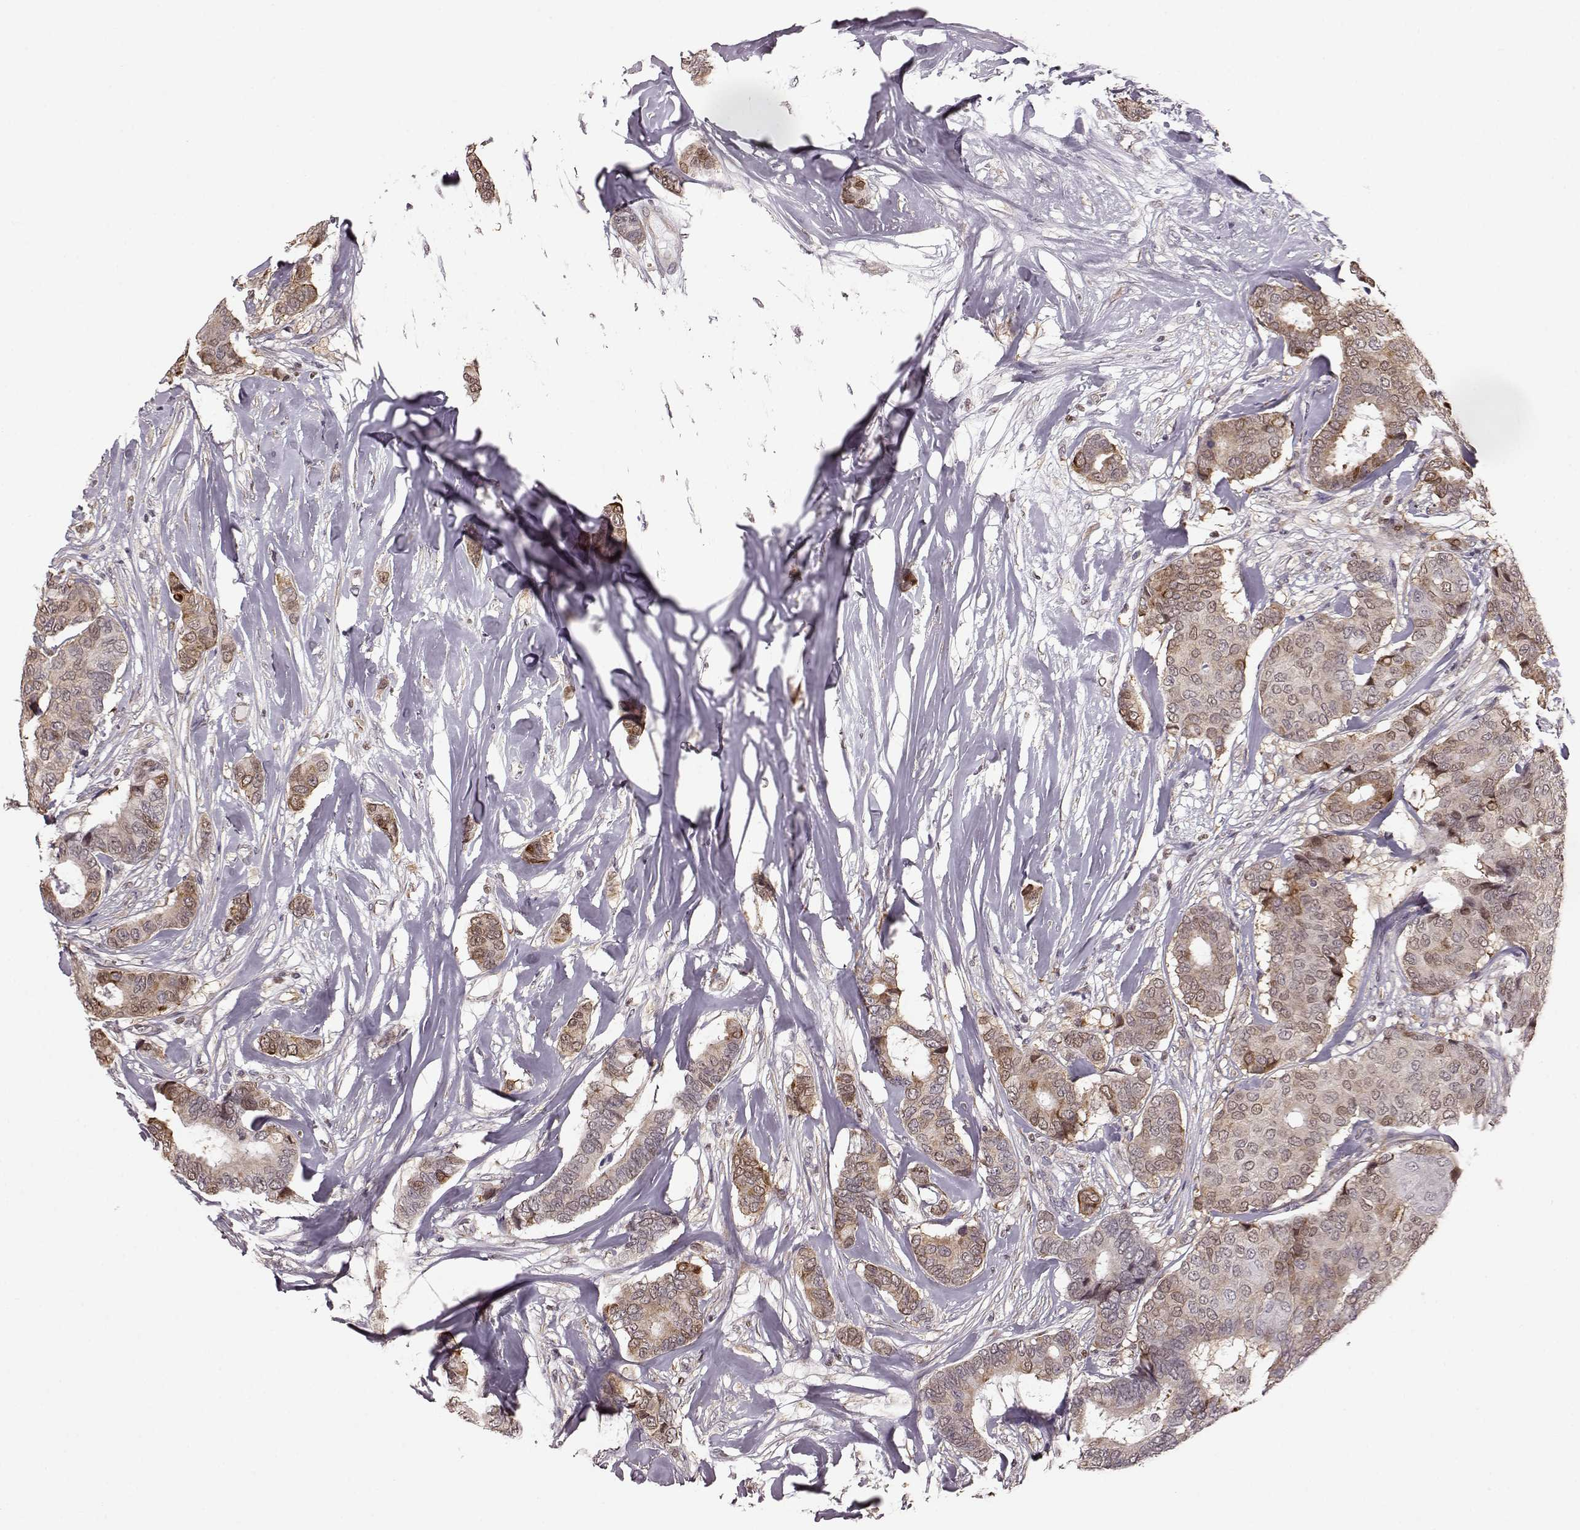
{"staining": {"intensity": "strong", "quantity": "<25%", "location": "nuclear"}, "tissue": "breast cancer", "cell_type": "Tumor cells", "image_type": "cancer", "snomed": [{"axis": "morphology", "description": "Duct carcinoma"}, {"axis": "topography", "description": "Breast"}], "caption": "A medium amount of strong nuclear staining is appreciated in approximately <25% of tumor cells in breast cancer tissue.", "gene": "KLF6", "patient": {"sex": "female", "age": 75}}